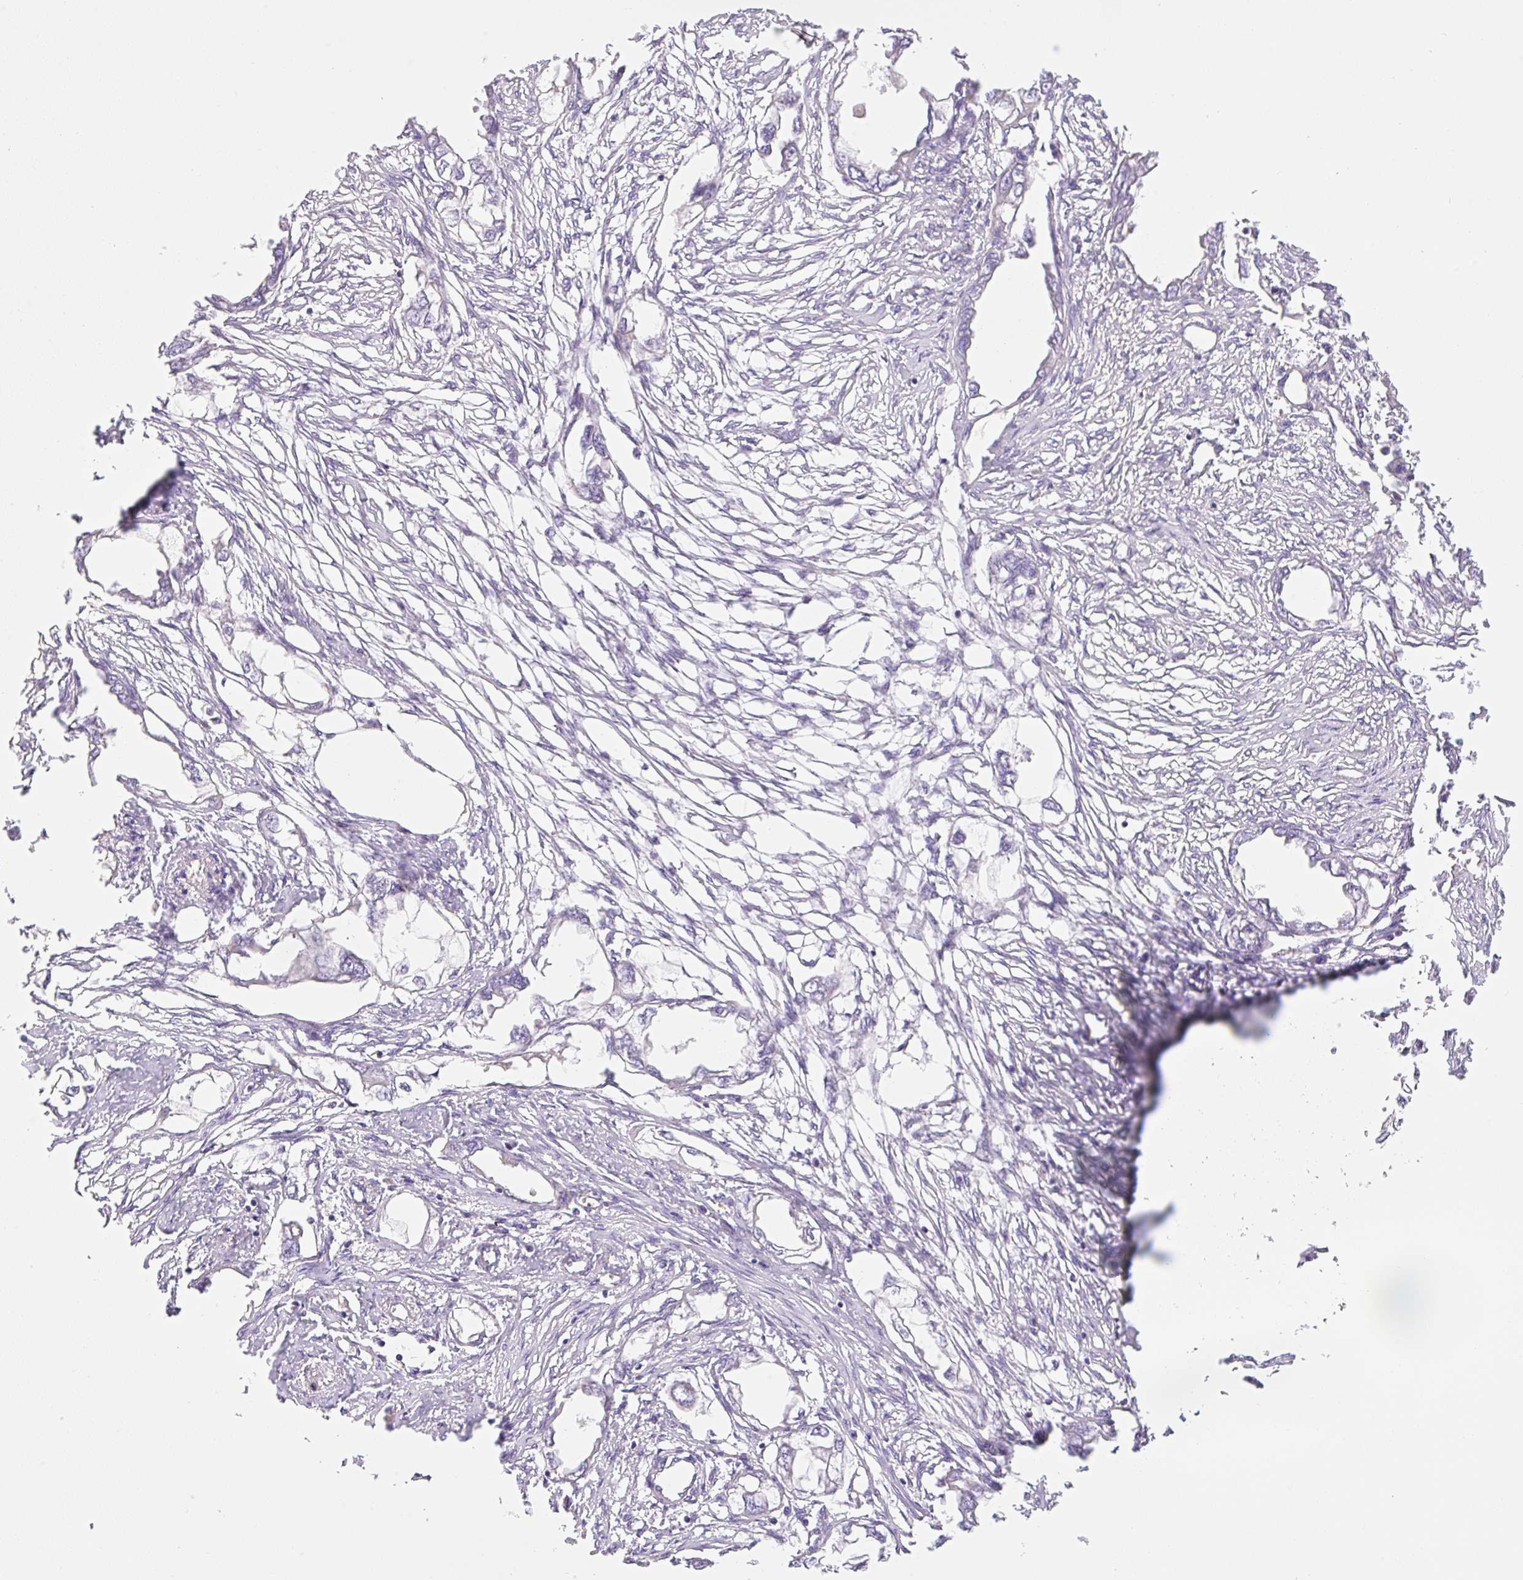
{"staining": {"intensity": "negative", "quantity": "none", "location": "none"}, "tissue": "endometrial cancer", "cell_type": "Tumor cells", "image_type": "cancer", "snomed": [{"axis": "morphology", "description": "Adenocarcinoma, NOS"}, {"axis": "morphology", "description": "Adenocarcinoma, metastatic, NOS"}, {"axis": "topography", "description": "Adipose tissue"}, {"axis": "topography", "description": "Endometrium"}], "caption": "This is an immunohistochemistry photomicrograph of human endometrial metastatic adenocarcinoma. There is no positivity in tumor cells.", "gene": "ZNF552", "patient": {"sex": "female", "age": 67}}